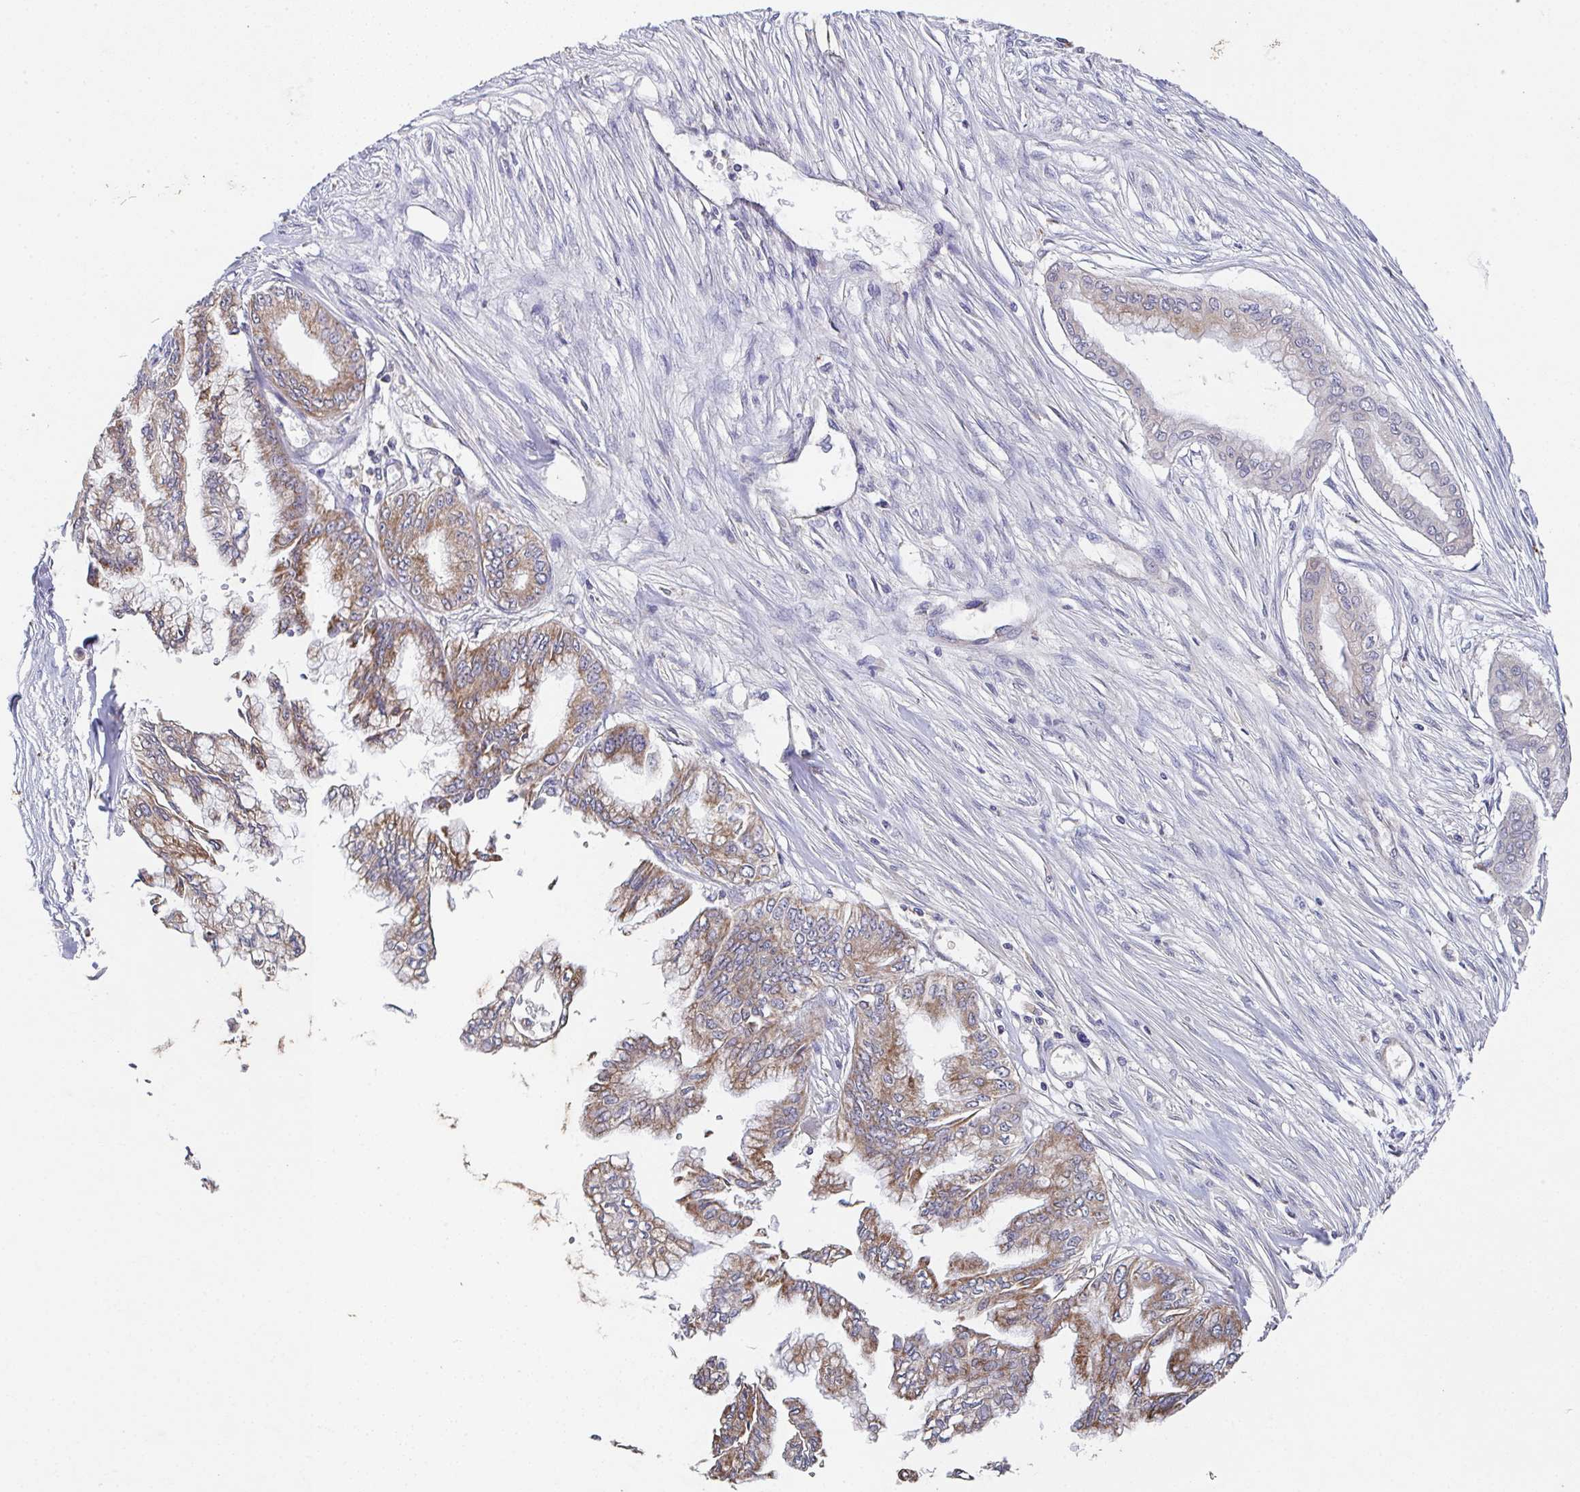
{"staining": {"intensity": "moderate", "quantity": "25%-75%", "location": "cytoplasmic/membranous"}, "tissue": "pancreatic cancer", "cell_type": "Tumor cells", "image_type": "cancer", "snomed": [{"axis": "morphology", "description": "Adenocarcinoma, NOS"}, {"axis": "topography", "description": "Pancreas"}], "caption": "The histopathology image shows a brown stain indicating the presence of a protein in the cytoplasmic/membranous of tumor cells in adenocarcinoma (pancreatic). The protein is stained brown, and the nuclei are stained in blue (DAB IHC with brightfield microscopy, high magnification).", "gene": "MT-ND3", "patient": {"sex": "female", "age": 68}}